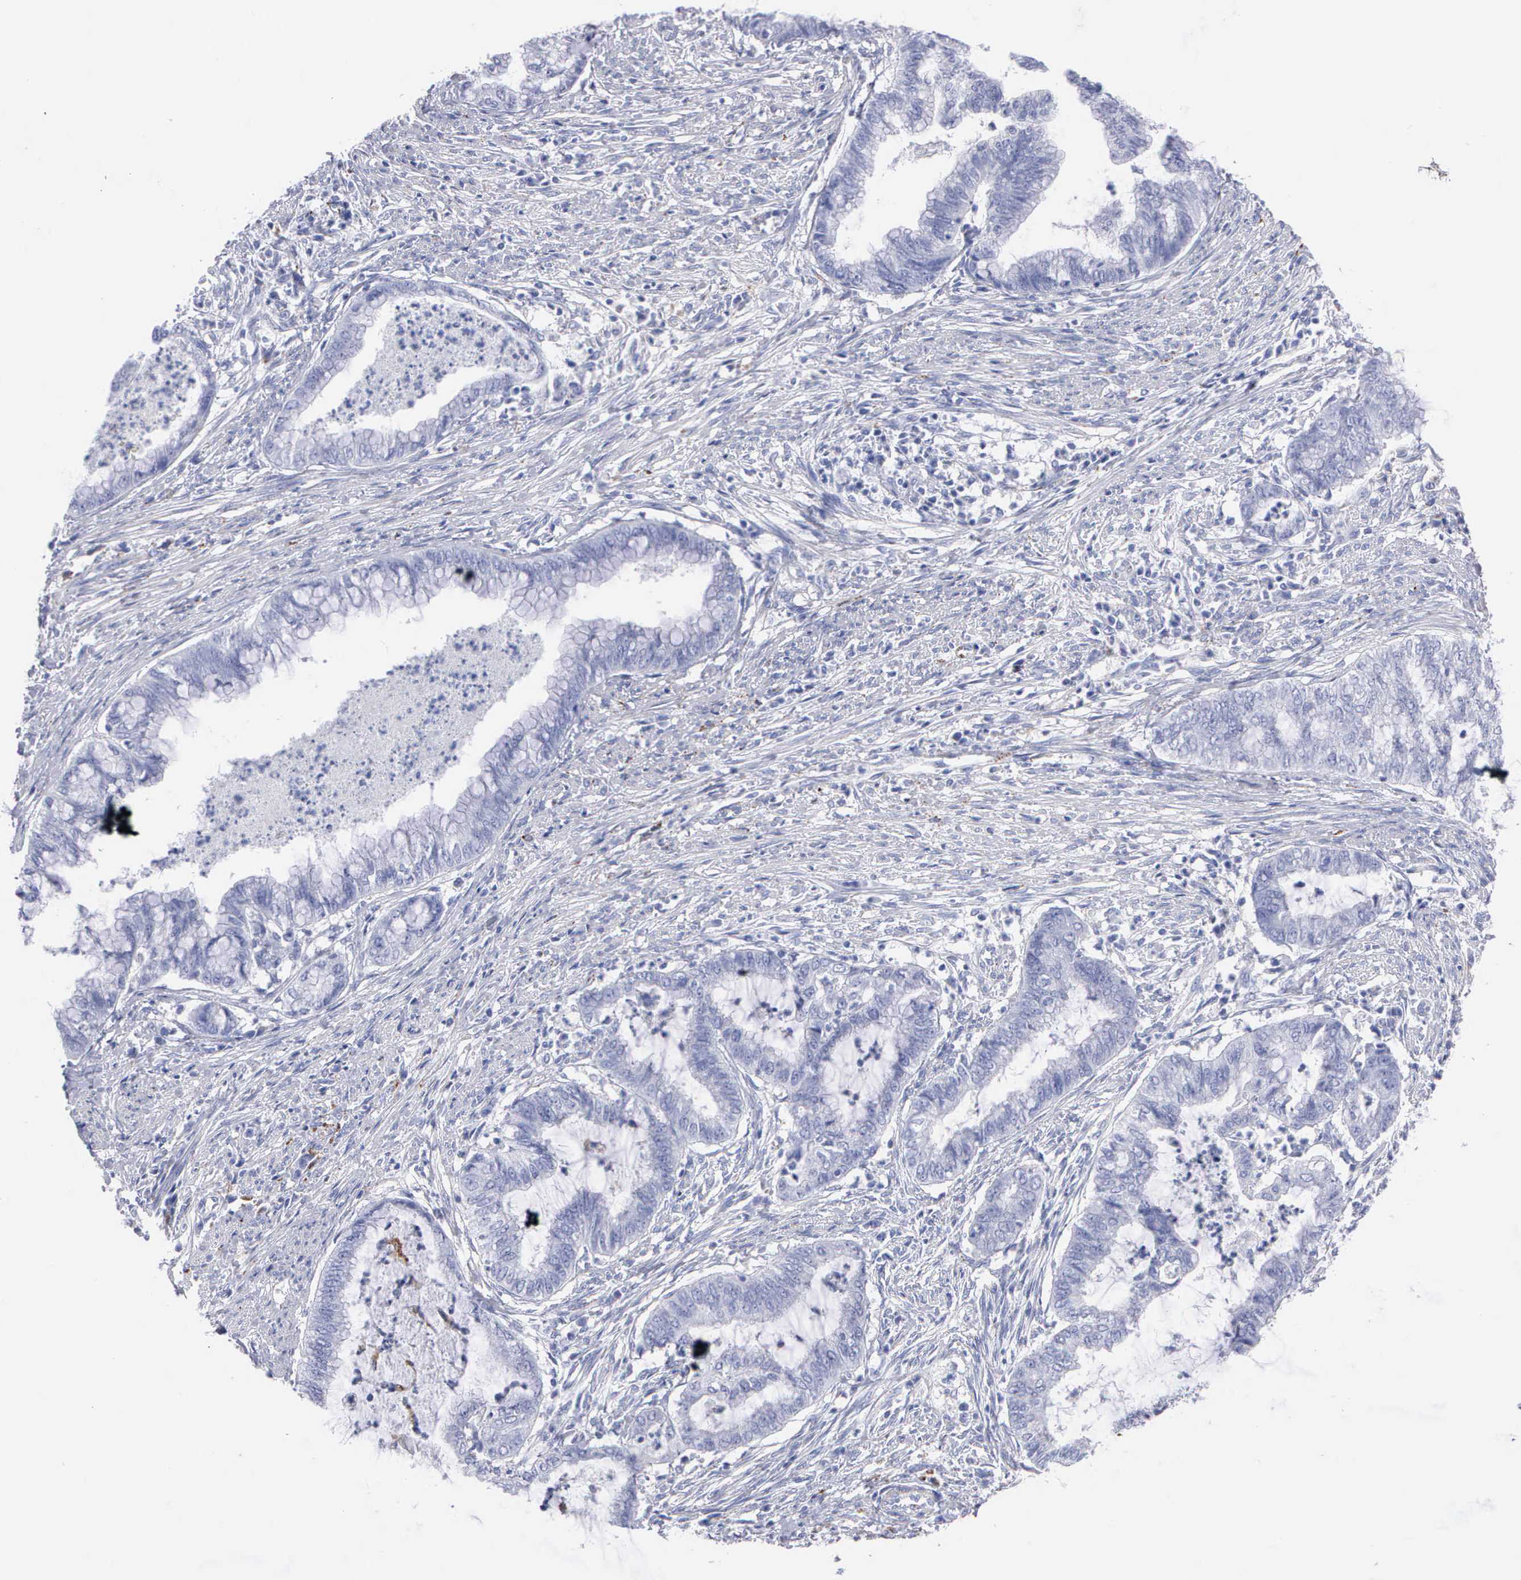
{"staining": {"intensity": "negative", "quantity": "none", "location": "none"}, "tissue": "endometrial cancer", "cell_type": "Tumor cells", "image_type": "cancer", "snomed": [{"axis": "morphology", "description": "Necrosis, NOS"}, {"axis": "morphology", "description": "Adenocarcinoma, NOS"}, {"axis": "topography", "description": "Endometrium"}], "caption": "This is an immunohistochemistry (IHC) histopathology image of human endometrial adenocarcinoma. There is no staining in tumor cells.", "gene": "CTSL", "patient": {"sex": "female", "age": 79}}